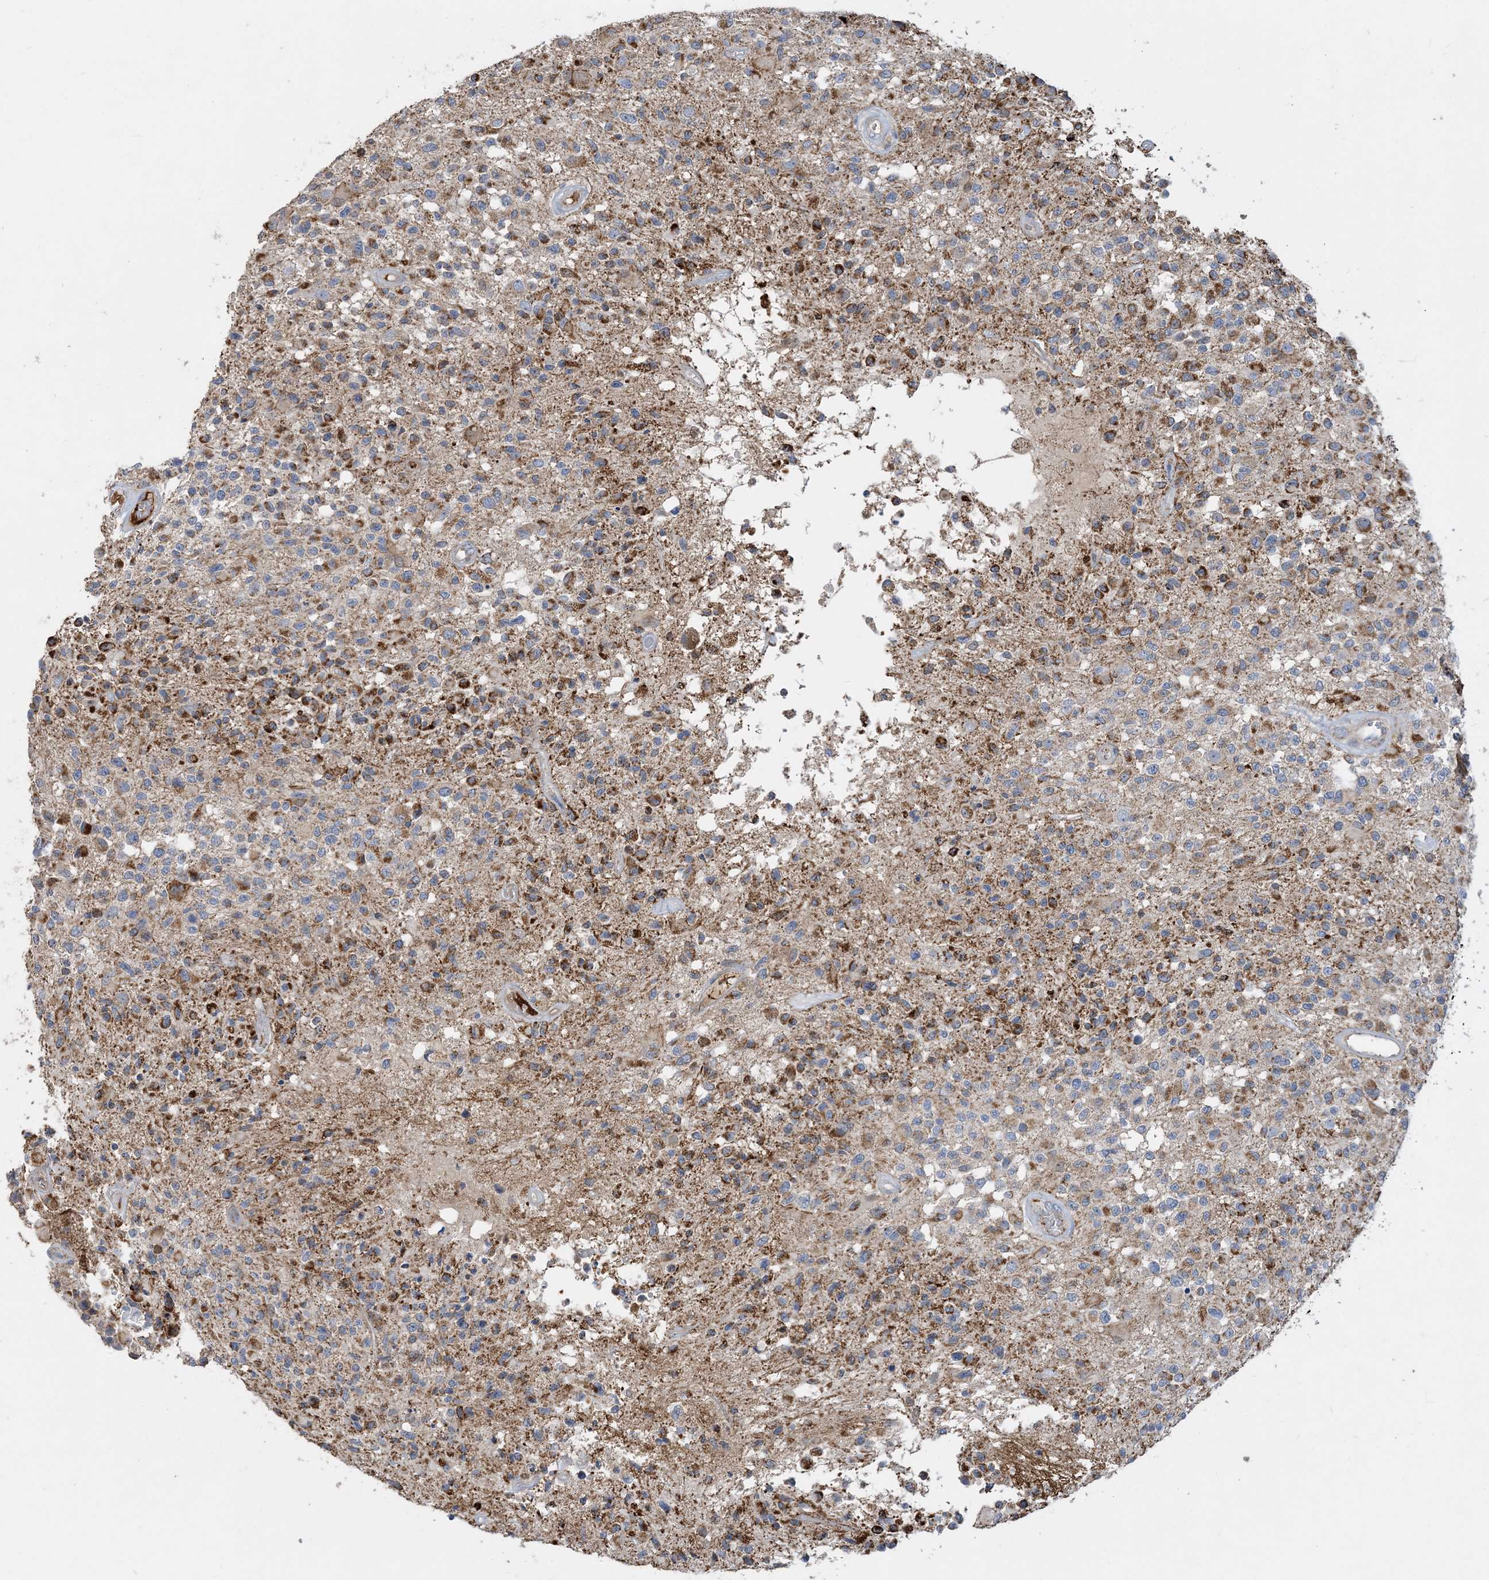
{"staining": {"intensity": "moderate", "quantity": "25%-75%", "location": "cytoplasmic/membranous"}, "tissue": "glioma", "cell_type": "Tumor cells", "image_type": "cancer", "snomed": [{"axis": "morphology", "description": "Glioma, malignant, High grade"}, {"axis": "morphology", "description": "Glioblastoma, NOS"}, {"axis": "topography", "description": "Brain"}], "caption": "Glioma stained with DAB (3,3'-diaminobenzidine) immunohistochemistry displays medium levels of moderate cytoplasmic/membranous positivity in approximately 25%-75% of tumor cells. (IHC, brightfield microscopy, high magnification).", "gene": "ECHDC1", "patient": {"sex": "male", "age": 60}}